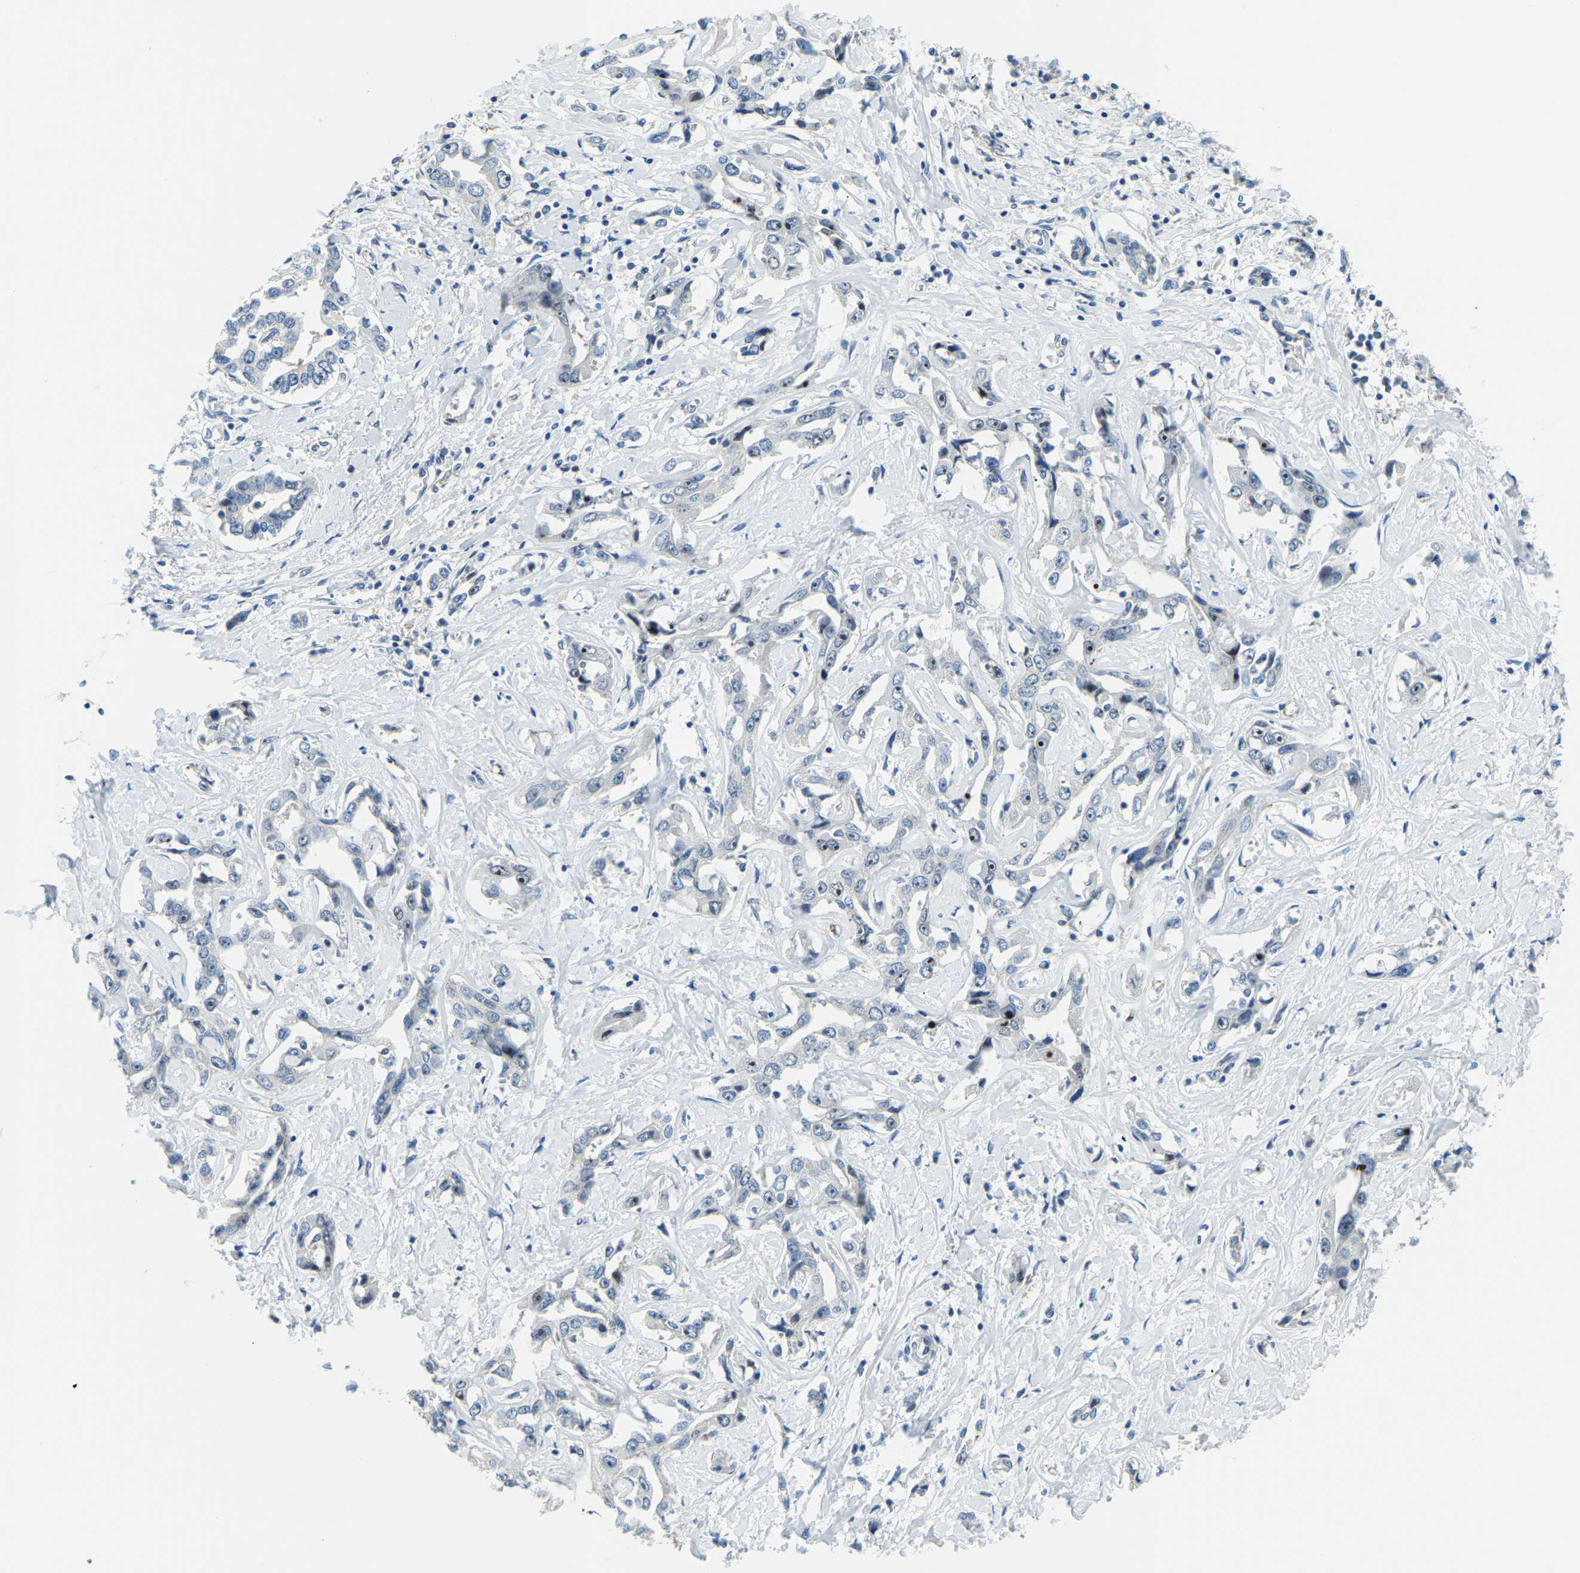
{"staining": {"intensity": "moderate", "quantity": "<25%", "location": "nuclear"}, "tissue": "liver cancer", "cell_type": "Tumor cells", "image_type": "cancer", "snomed": [{"axis": "morphology", "description": "Cholangiocarcinoma"}, {"axis": "topography", "description": "Liver"}], "caption": "Human liver cholangiocarcinoma stained with a protein marker exhibits moderate staining in tumor cells.", "gene": "RRP1", "patient": {"sex": "male", "age": 59}}